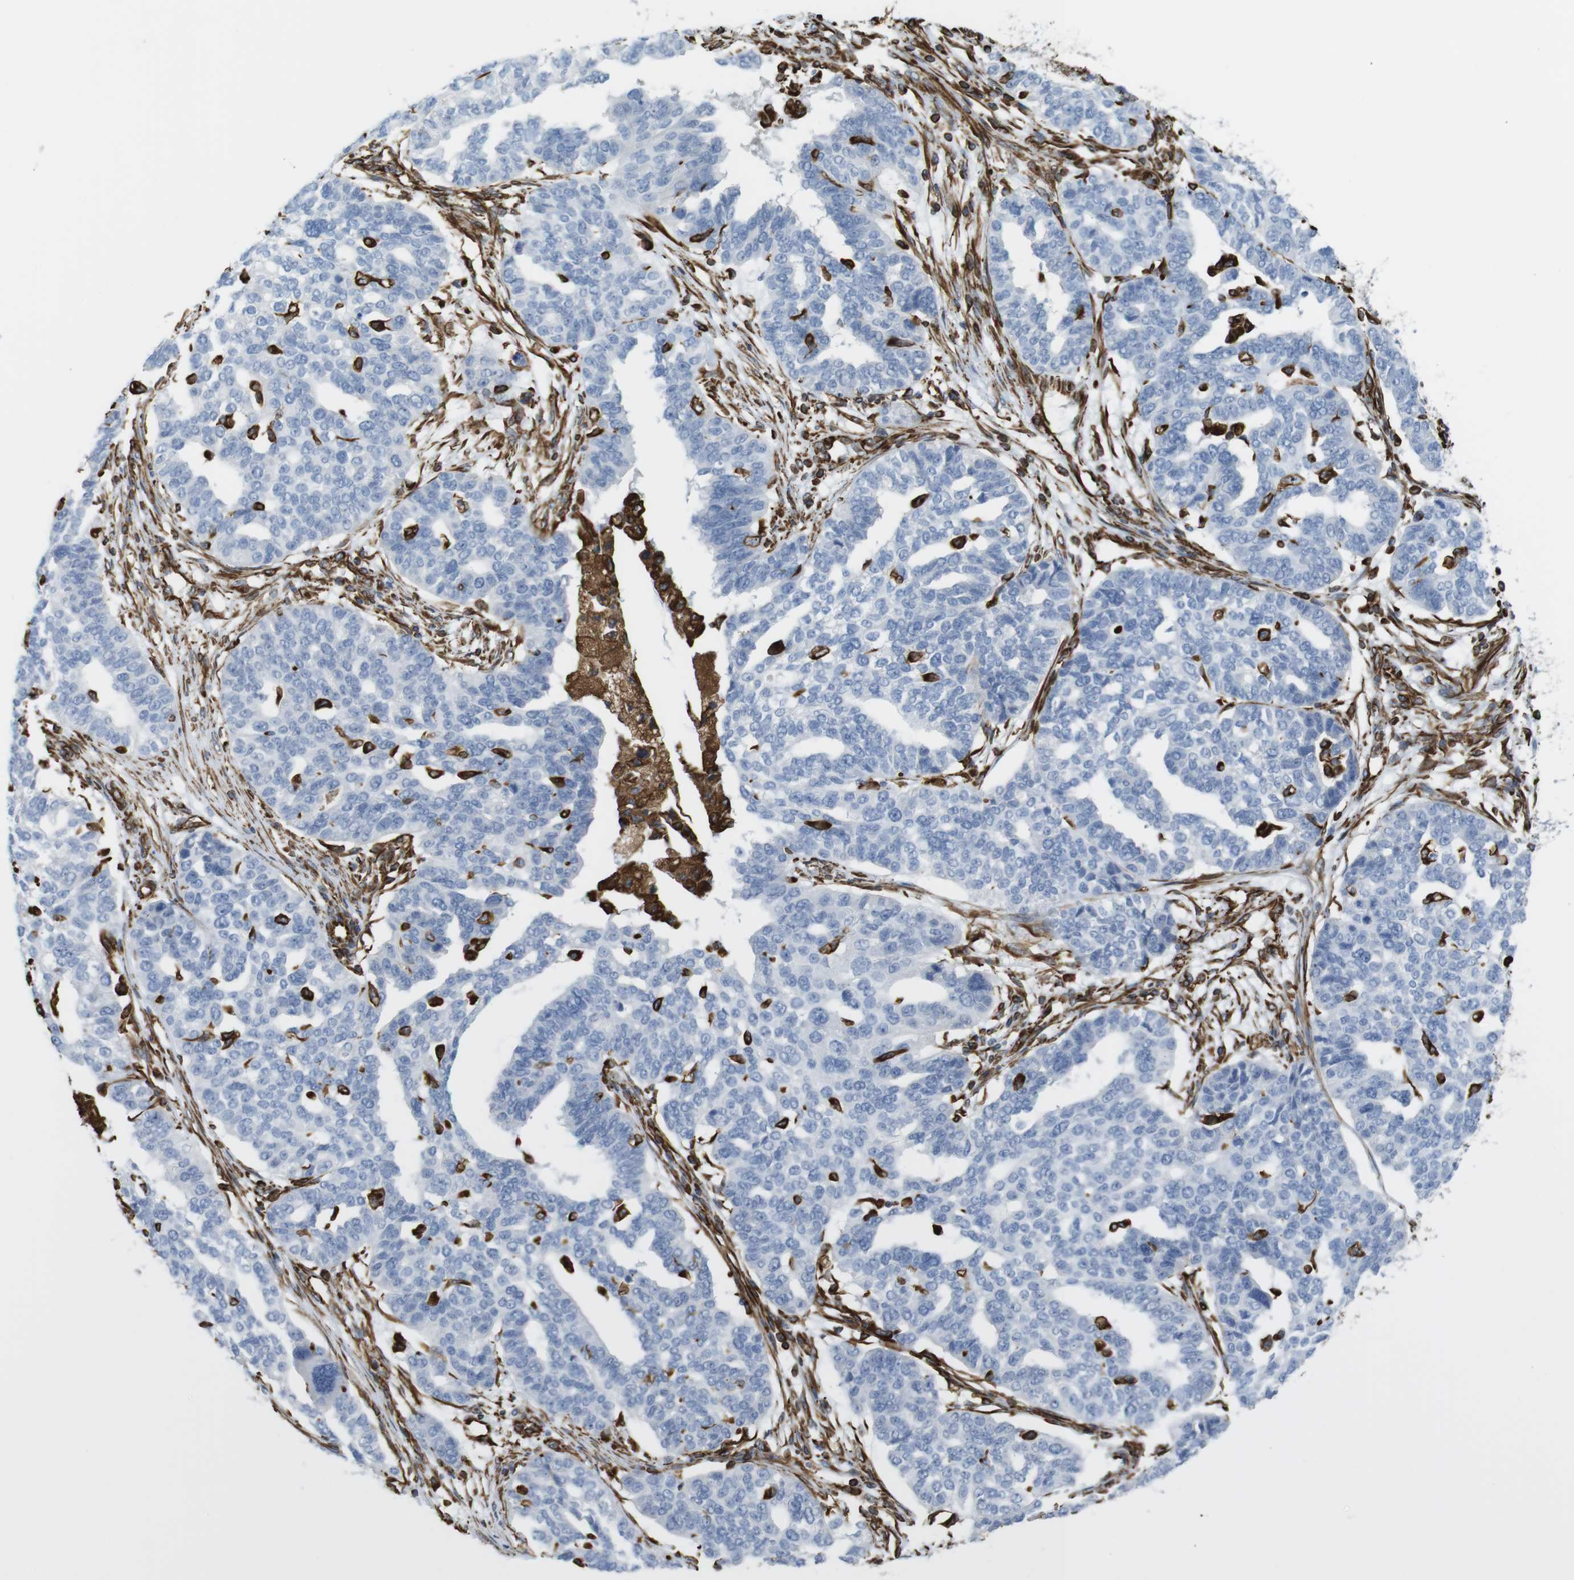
{"staining": {"intensity": "negative", "quantity": "none", "location": "none"}, "tissue": "ovarian cancer", "cell_type": "Tumor cells", "image_type": "cancer", "snomed": [{"axis": "morphology", "description": "Cystadenocarcinoma, serous, NOS"}, {"axis": "topography", "description": "Ovary"}], "caption": "Tumor cells show no significant protein staining in ovarian cancer.", "gene": "RALGPS1", "patient": {"sex": "female", "age": 59}}